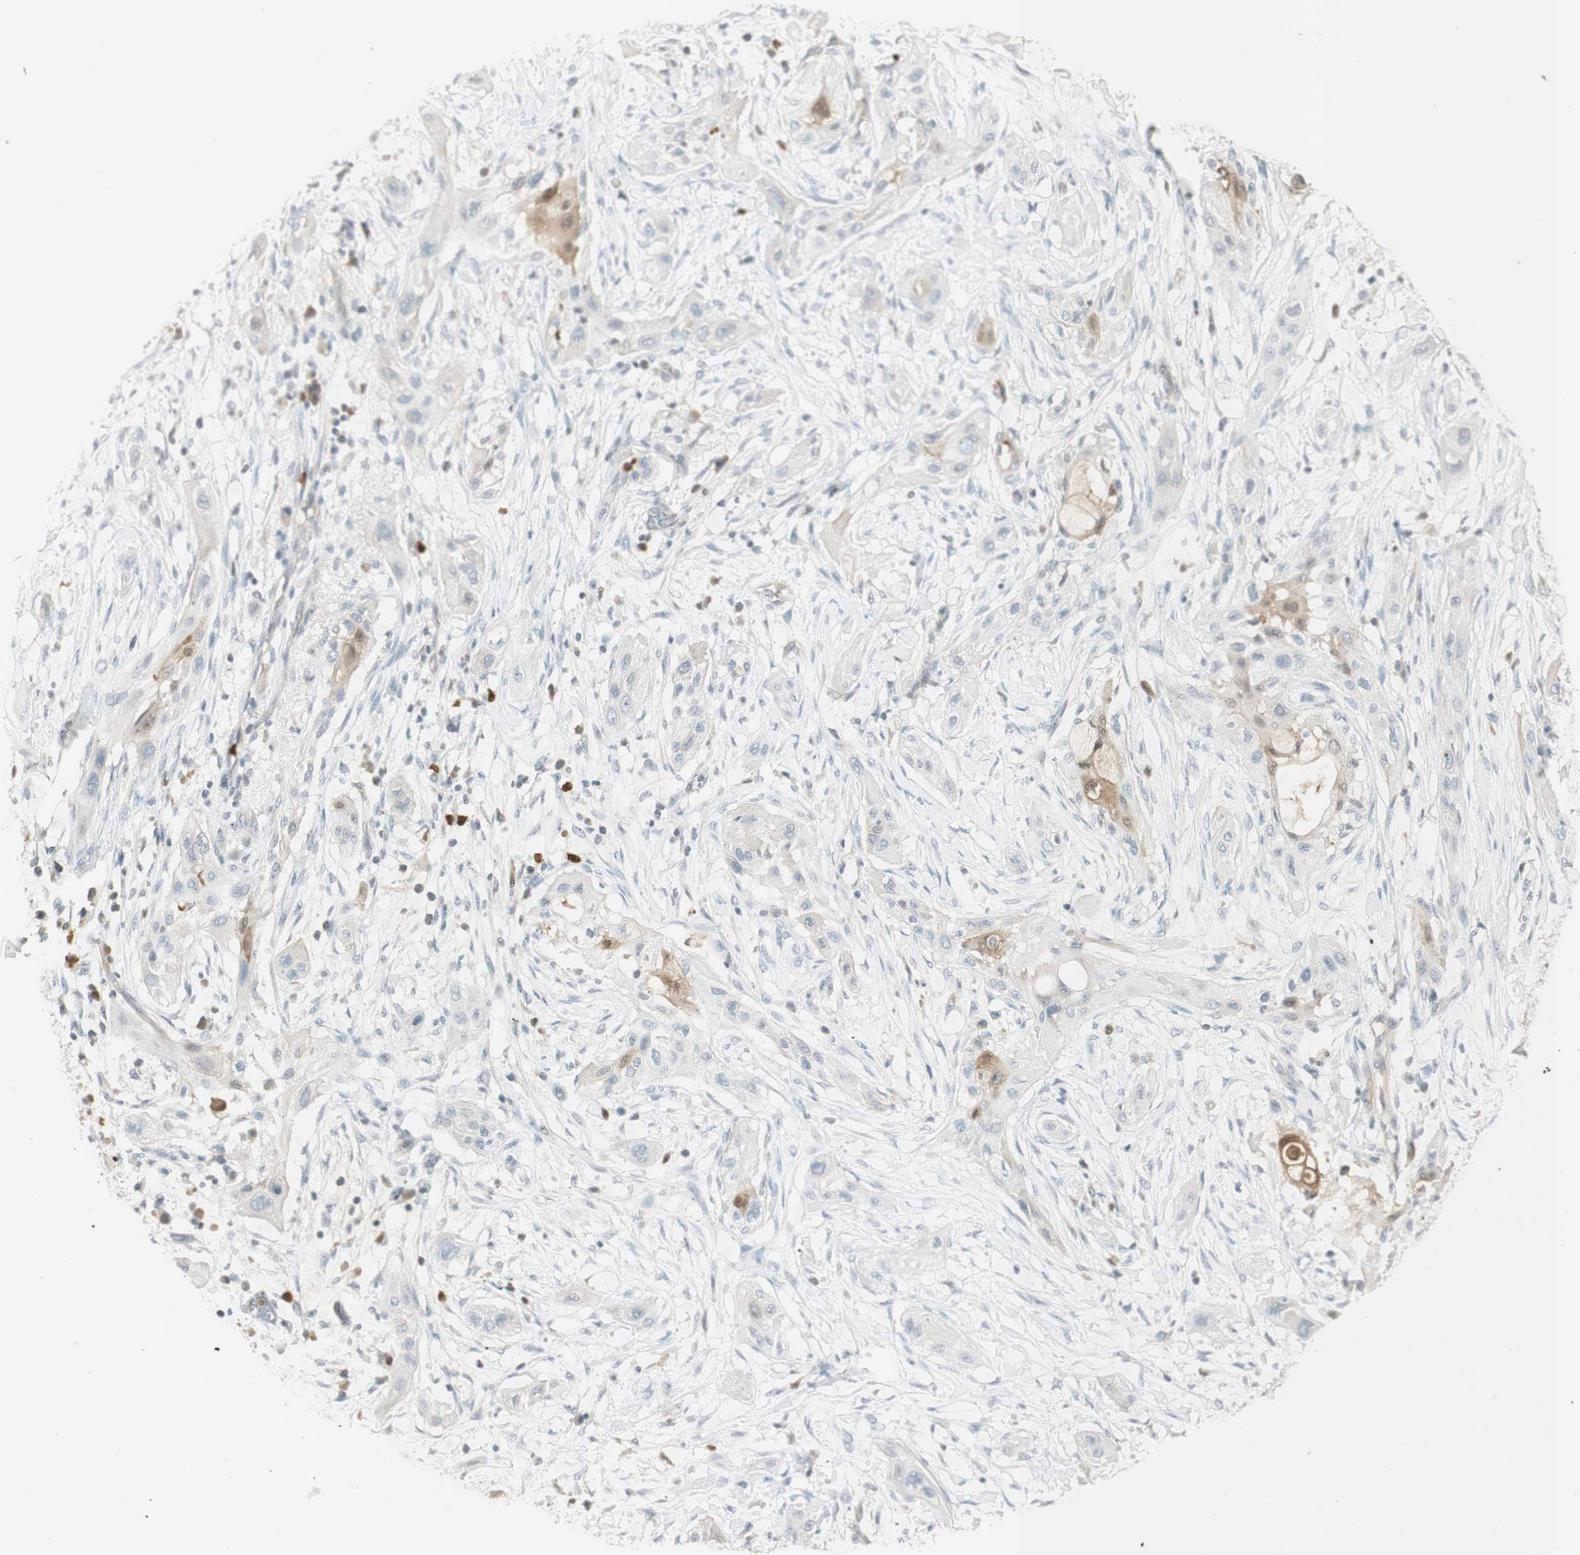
{"staining": {"intensity": "moderate", "quantity": "<25%", "location": "cytoplasmic/membranous,nuclear"}, "tissue": "lung cancer", "cell_type": "Tumor cells", "image_type": "cancer", "snomed": [{"axis": "morphology", "description": "Squamous cell carcinoma, NOS"}, {"axis": "topography", "description": "Lung"}], "caption": "A micrograph showing moderate cytoplasmic/membranous and nuclear expression in about <25% of tumor cells in lung squamous cell carcinoma, as visualized by brown immunohistochemical staining.", "gene": "NID1", "patient": {"sex": "female", "age": 47}}